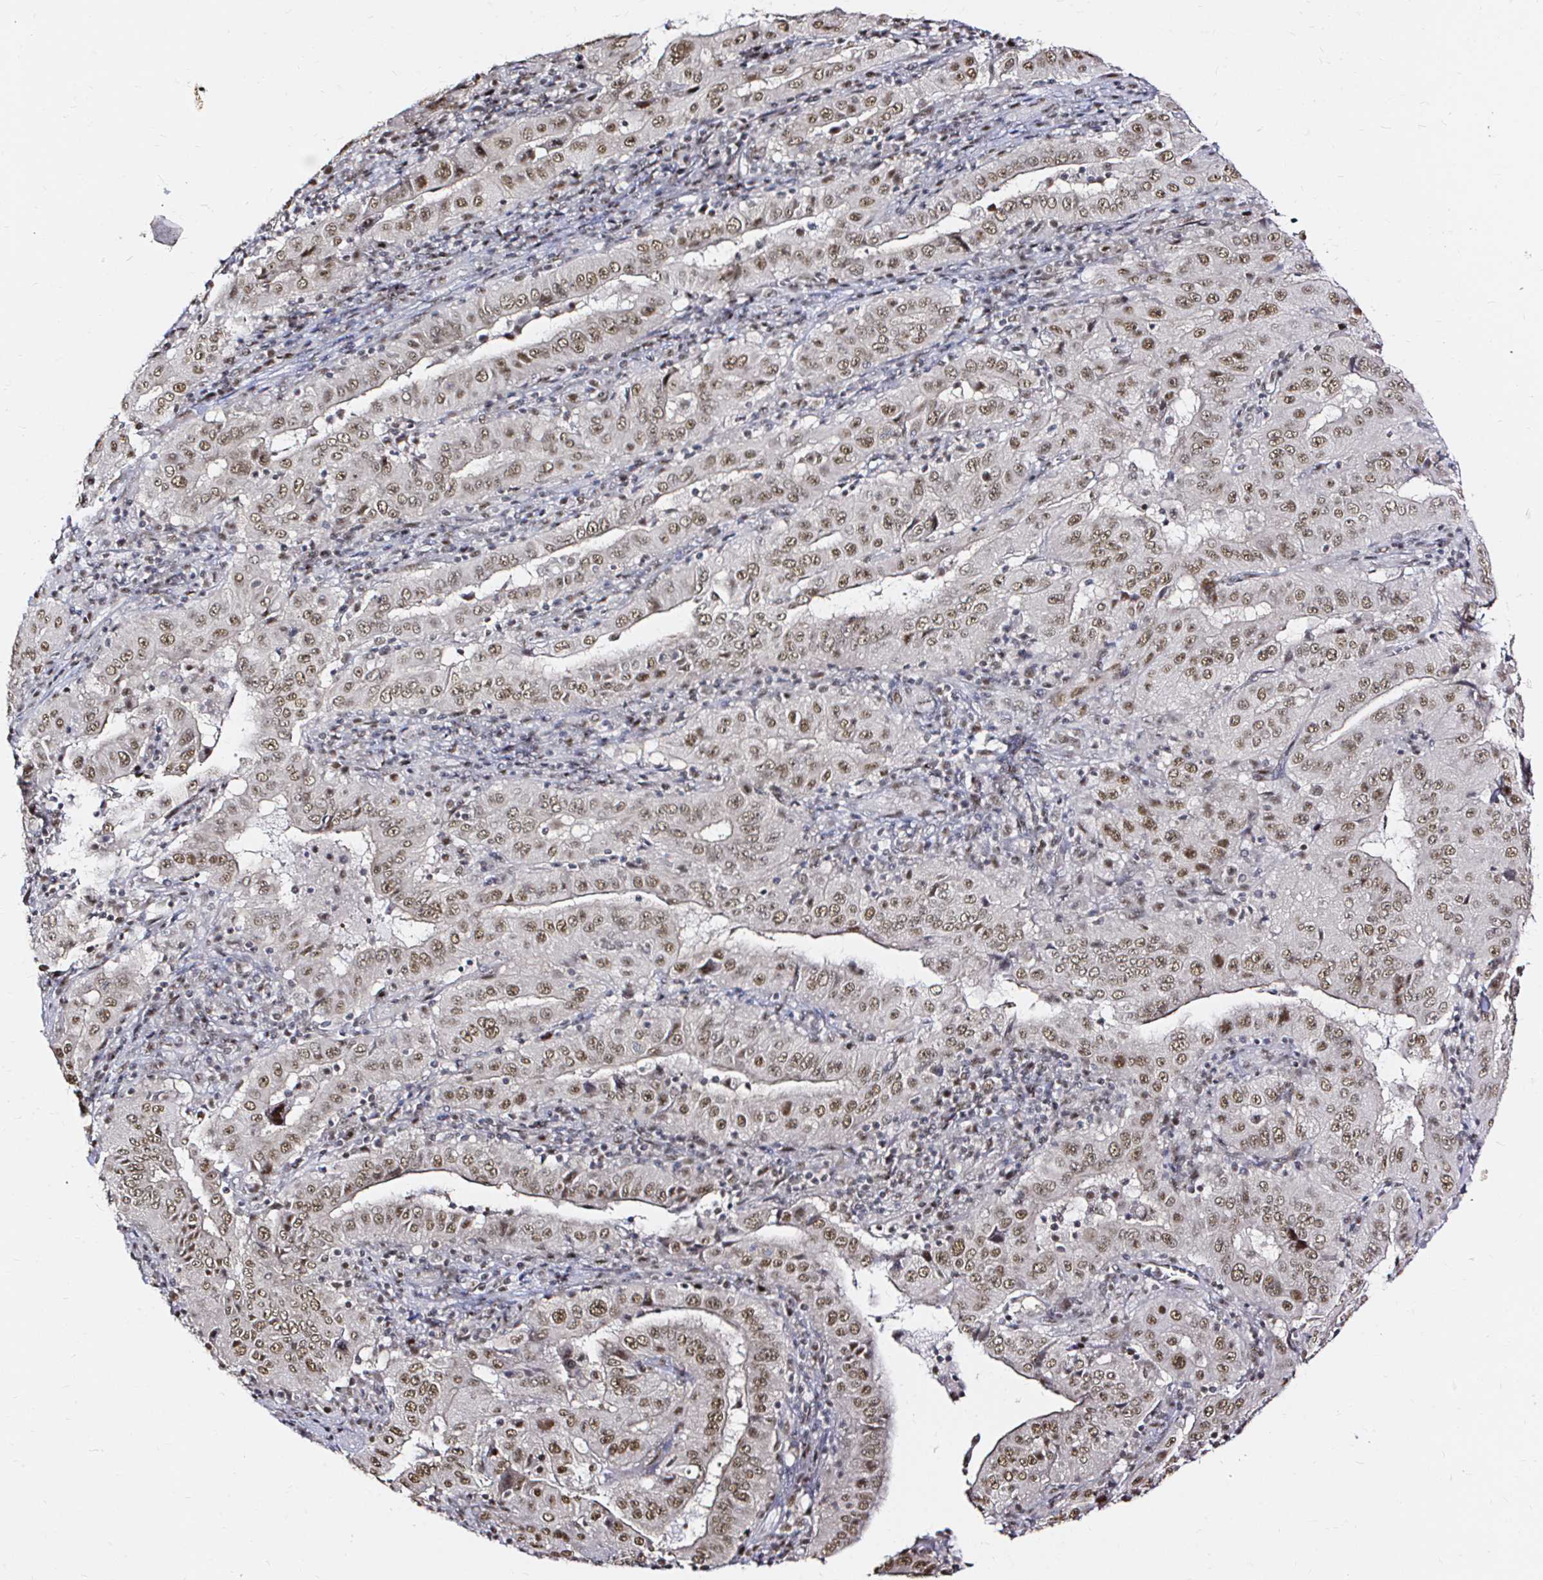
{"staining": {"intensity": "moderate", "quantity": ">75%", "location": "nuclear"}, "tissue": "pancreatic cancer", "cell_type": "Tumor cells", "image_type": "cancer", "snomed": [{"axis": "morphology", "description": "Adenocarcinoma, NOS"}, {"axis": "topography", "description": "Pancreas"}], "caption": "Immunohistochemistry (IHC) (DAB) staining of human pancreatic cancer demonstrates moderate nuclear protein positivity in approximately >75% of tumor cells. Nuclei are stained in blue.", "gene": "SNRPC", "patient": {"sex": "male", "age": 63}}